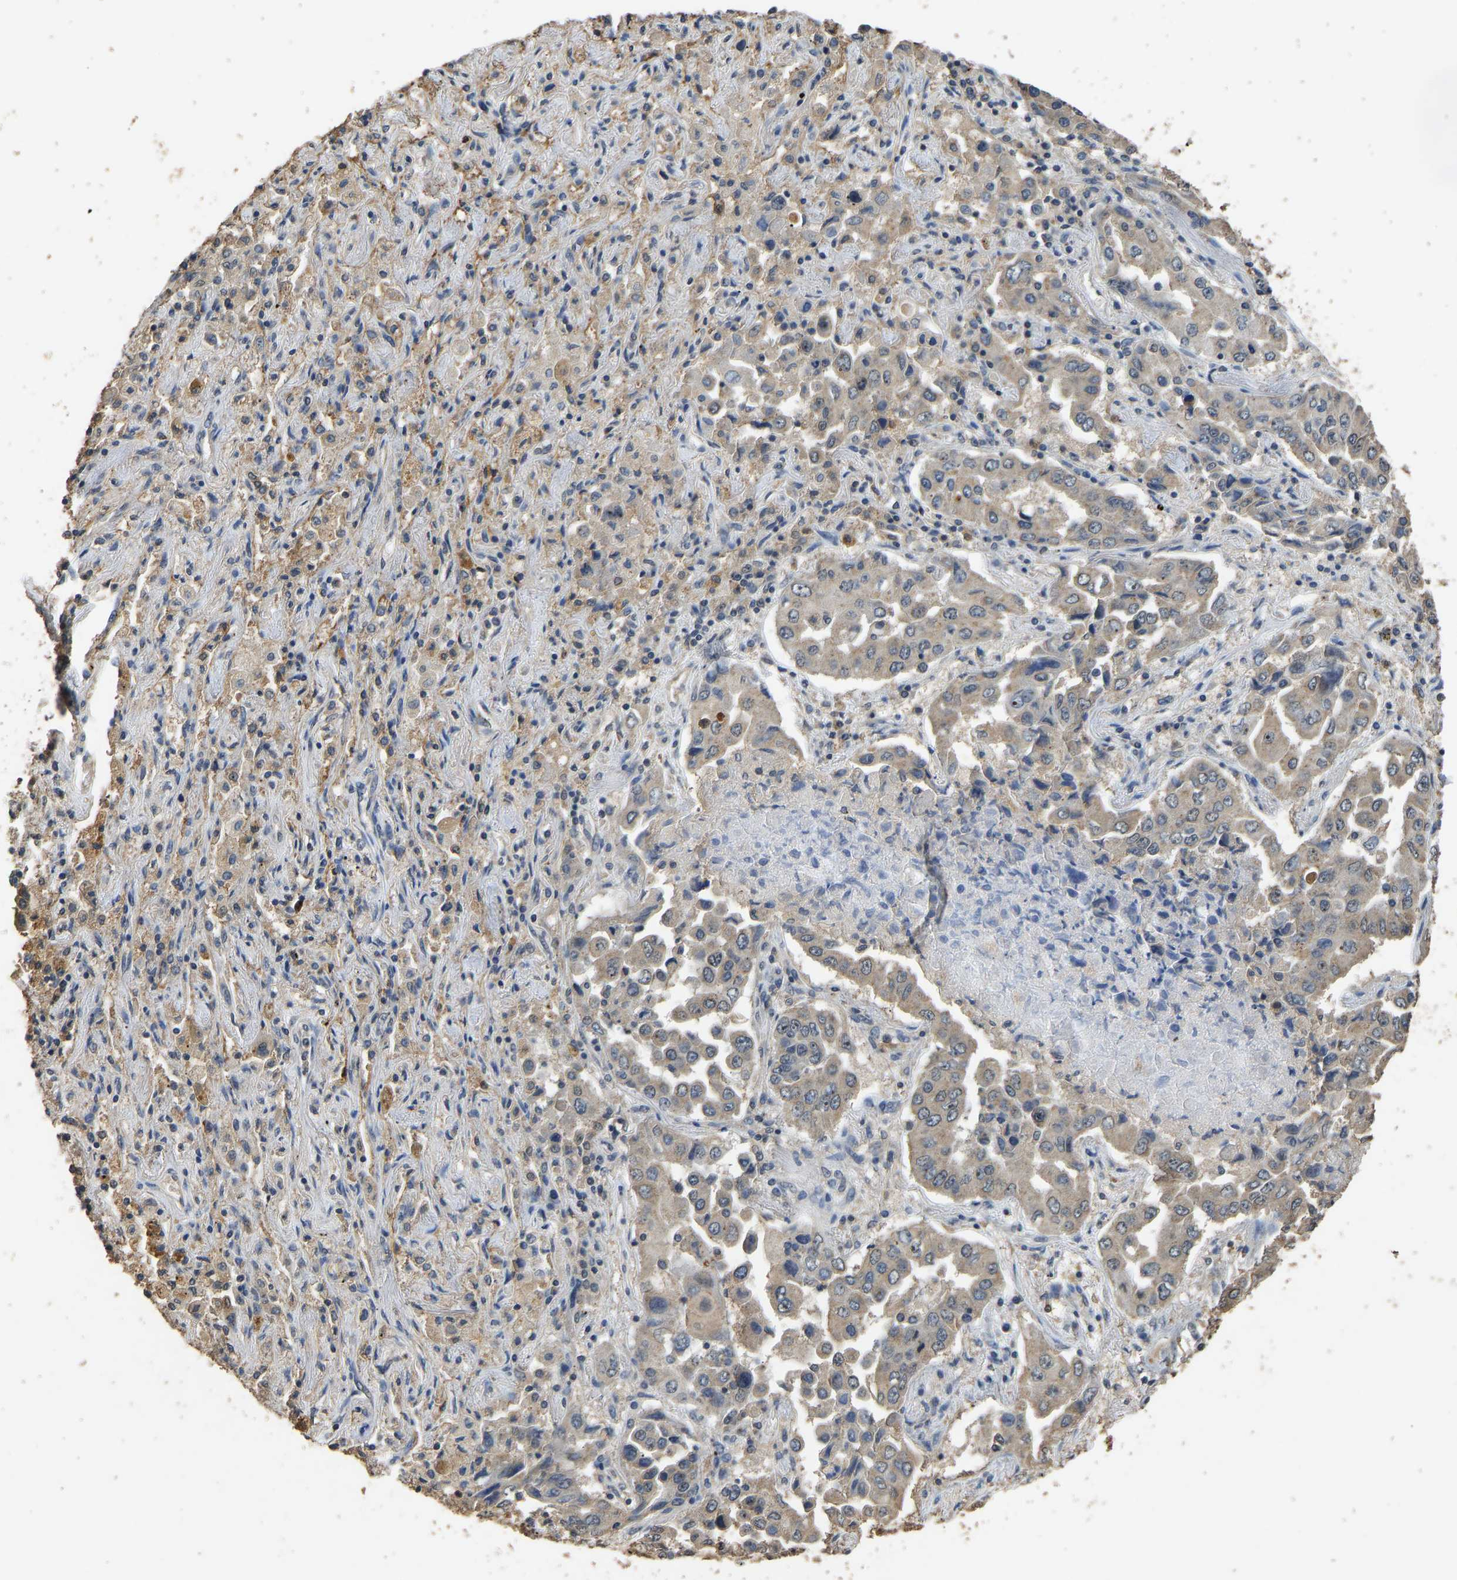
{"staining": {"intensity": "weak", "quantity": ">75%", "location": "cytoplasmic/membranous"}, "tissue": "lung cancer", "cell_type": "Tumor cells", "image_type": "cancer", "snomed": [{"axis": "morphology", "description": "Adenocarcinoma, NOS"}, {"axis": "topography", "description": "Lung"}], "caption": "Protein expression analysis of lung cancer (adenocarcinoma) exhibits weak cytoplasmic/membranous expression in approximately >75% of tumor cells.", "gene": "CIDEC", "patient": {"sex": "female", "age": 65}}